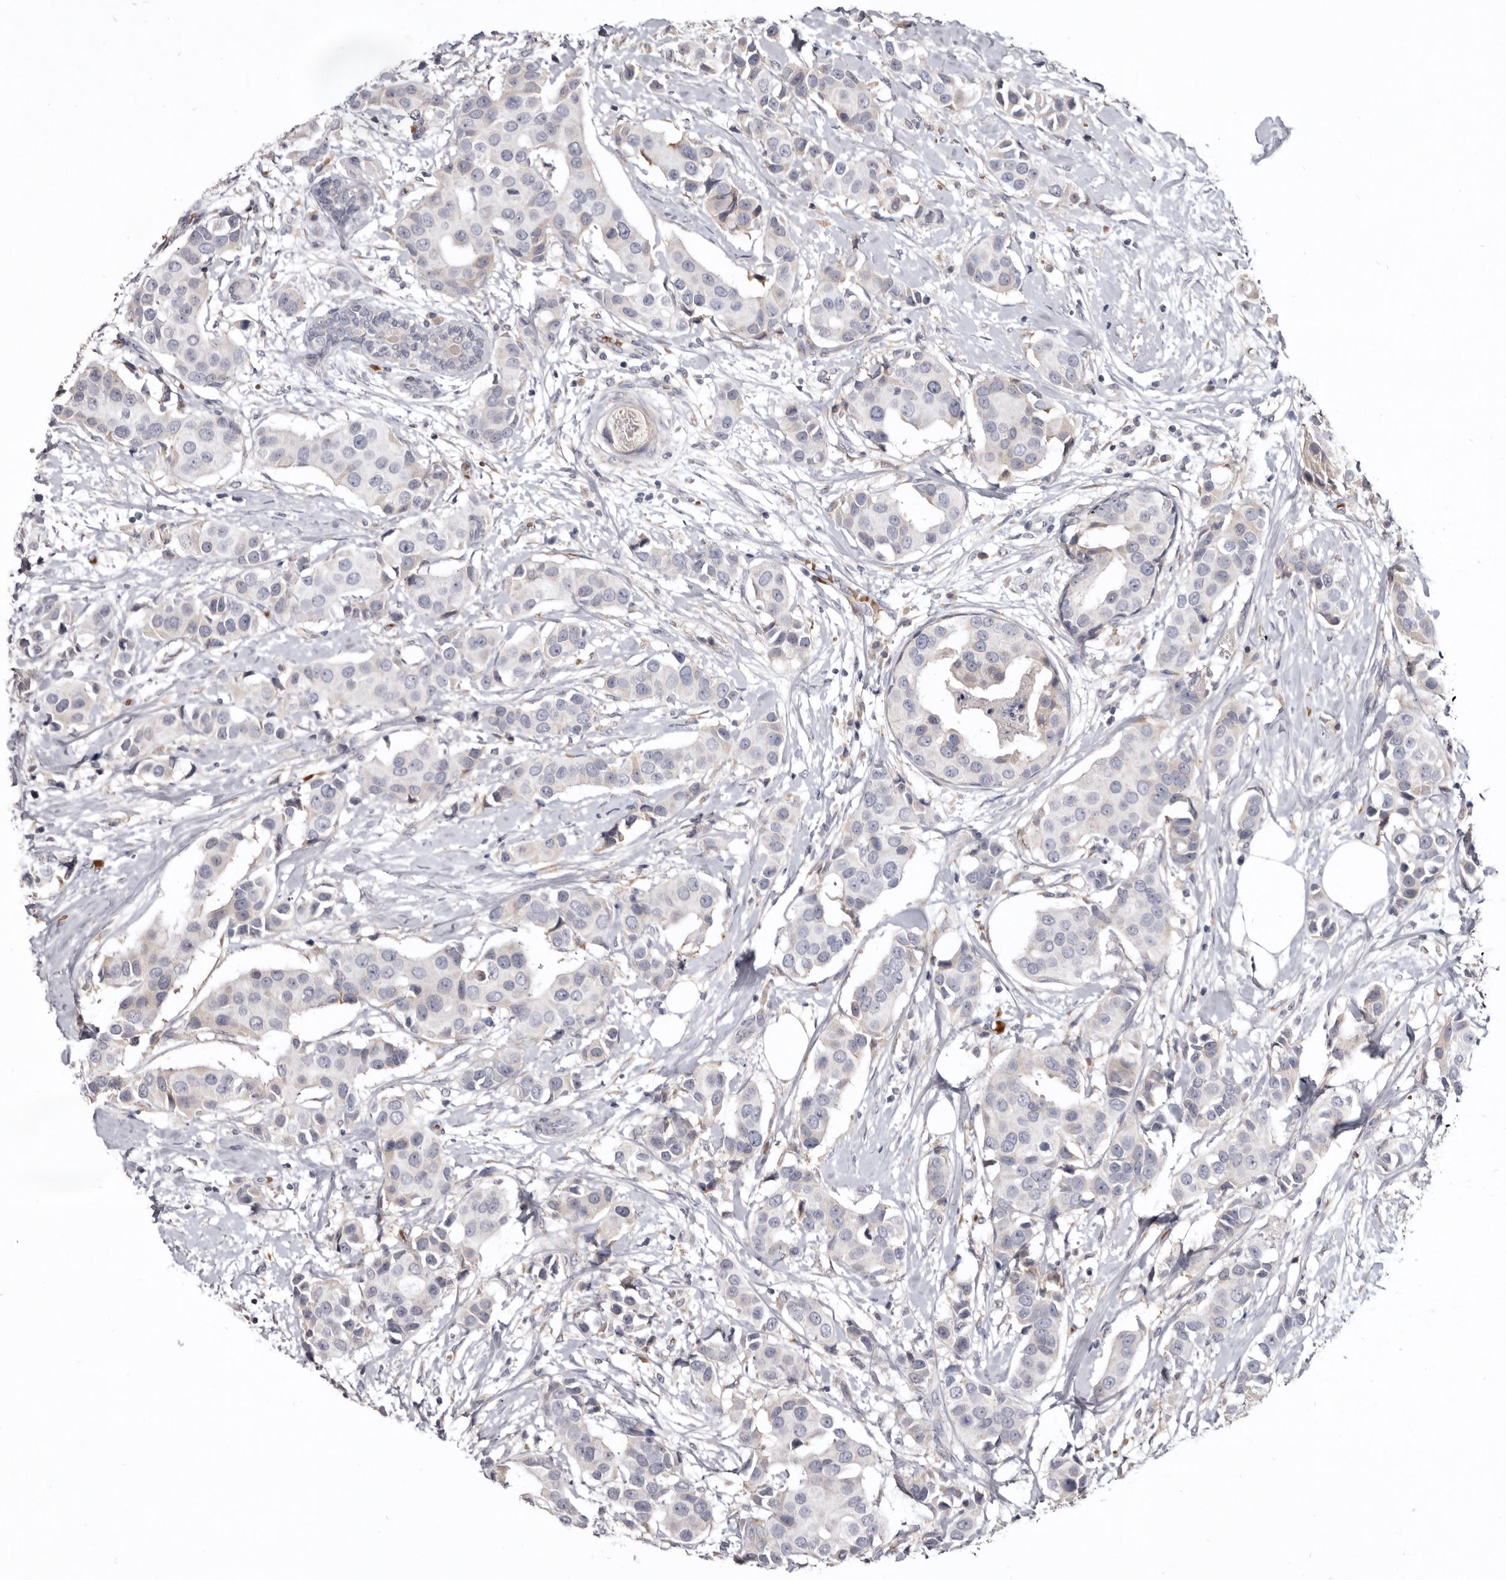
{"staining": {"intensity": "negative", "quantity": "none", "location": "none"}, "tissue": "breast cancer", "cell_type": "Tumor cells", "image_type": "cancer", "snomed": [{"axis": "morphology", "description": "Normal tissue, NOS"}, {"axis": "morphology", "description": "Duct carcinoma"}, {"axis": "topography", "description": "Breast"}], "caption": "This is a image of IHC staining of breast infiltrating ductal carcinoma, which shows no positivity in tumor cells.", "gene": "NENF", "patient": {"sex": "female", "age": 39}}